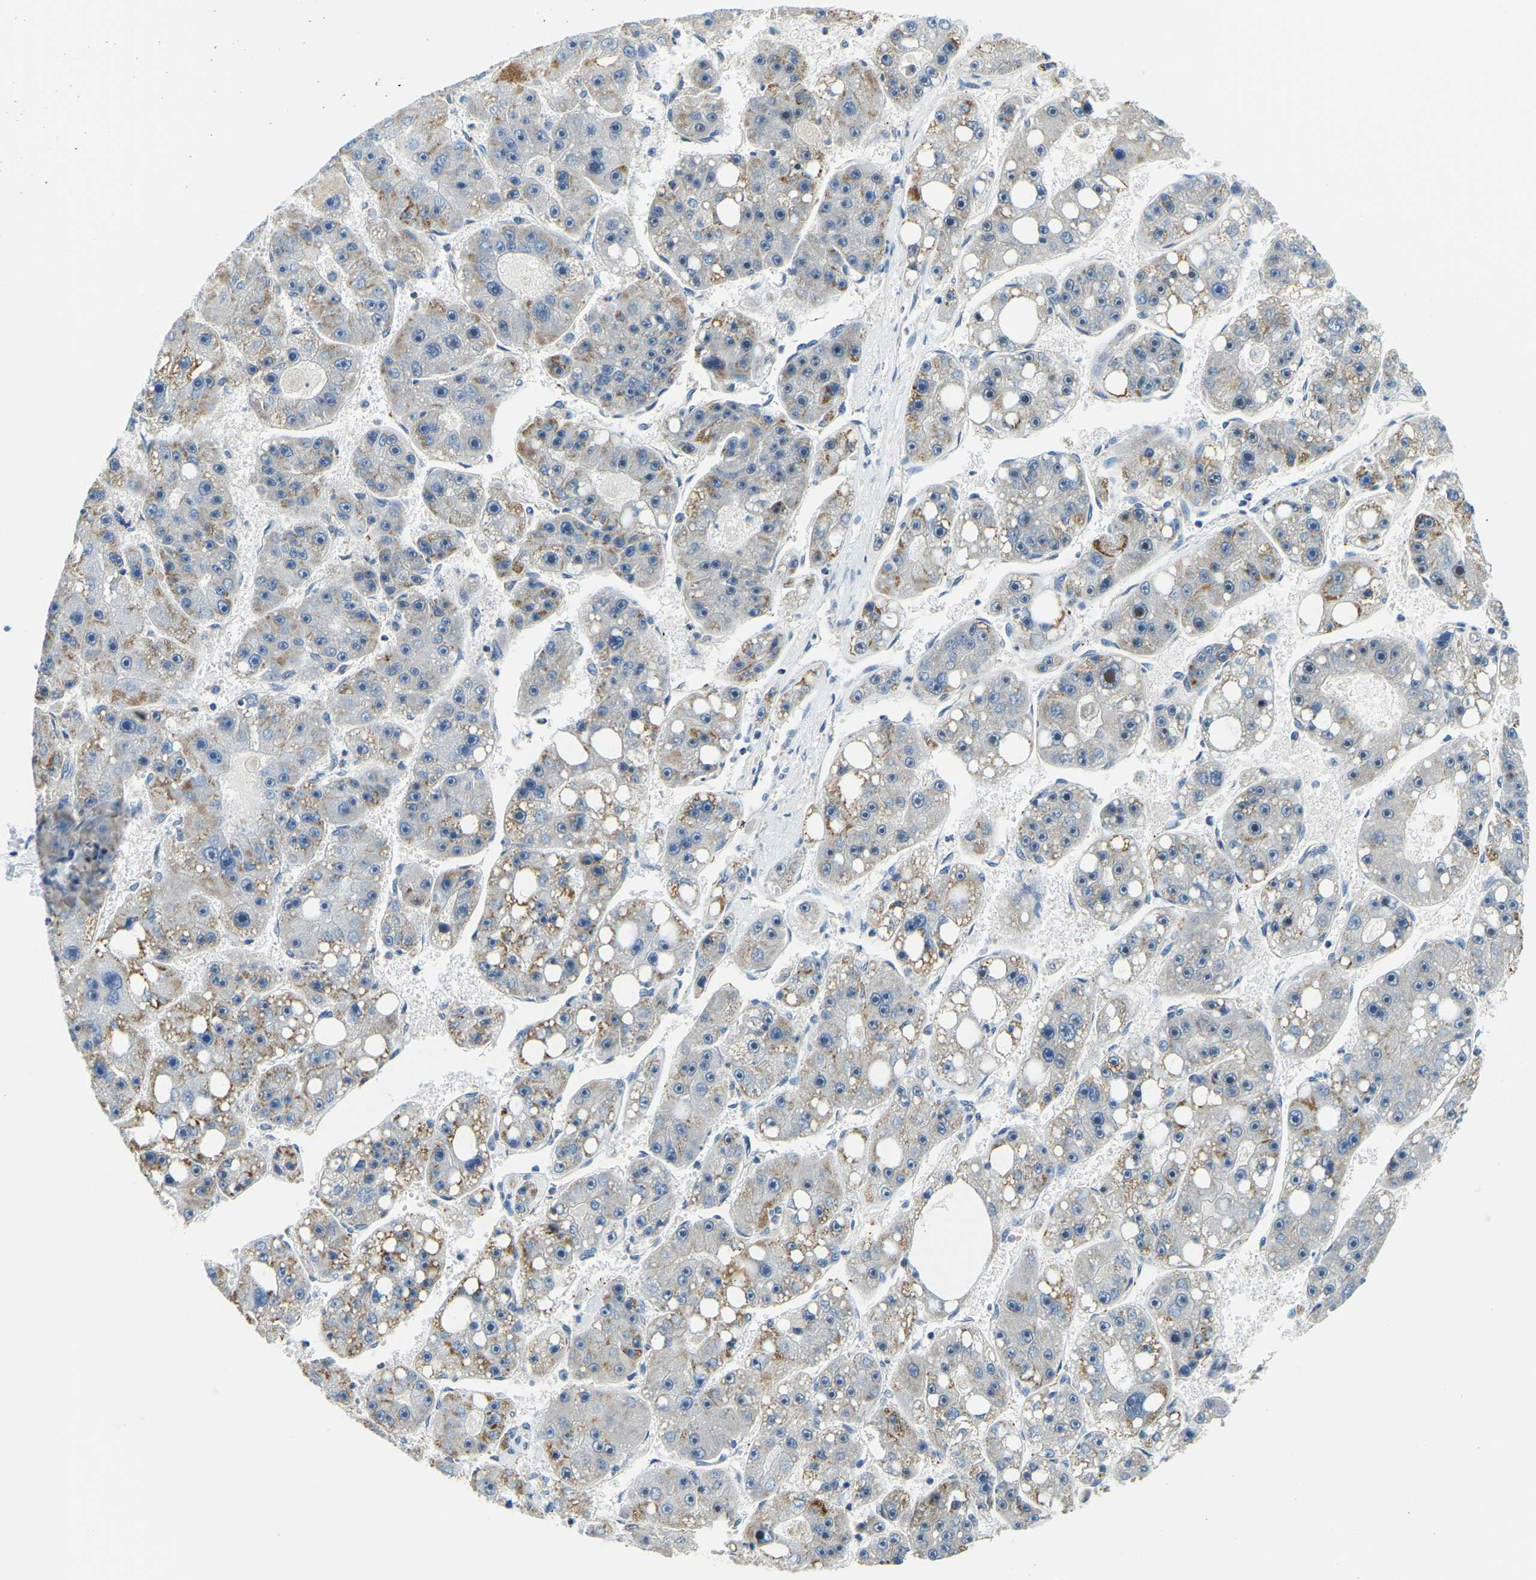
{"staining": {"intensity": "moderate", "quantity": "25%-75%", "location": "cytoplasmic/membranous"}, "tissue": "liver cancer", "cell_type": "Tumor cells", "image_type": "cancer", "snomed": [{"axis": "morphology", "description": "Carcinoma, Hepatocellular, NOS"}, {"axis": "topography", "description": "Liver"}], "caption": "Approximately 25%-75% of tumor cells in human hepatocellular carcinoma (liver) exhibit moderate cytoplasmic/membranous protein positivity as visualized by brown immunohistochemical staining.", "gene": "RRP1", "patient": {"sex": "female", "age": 61}}